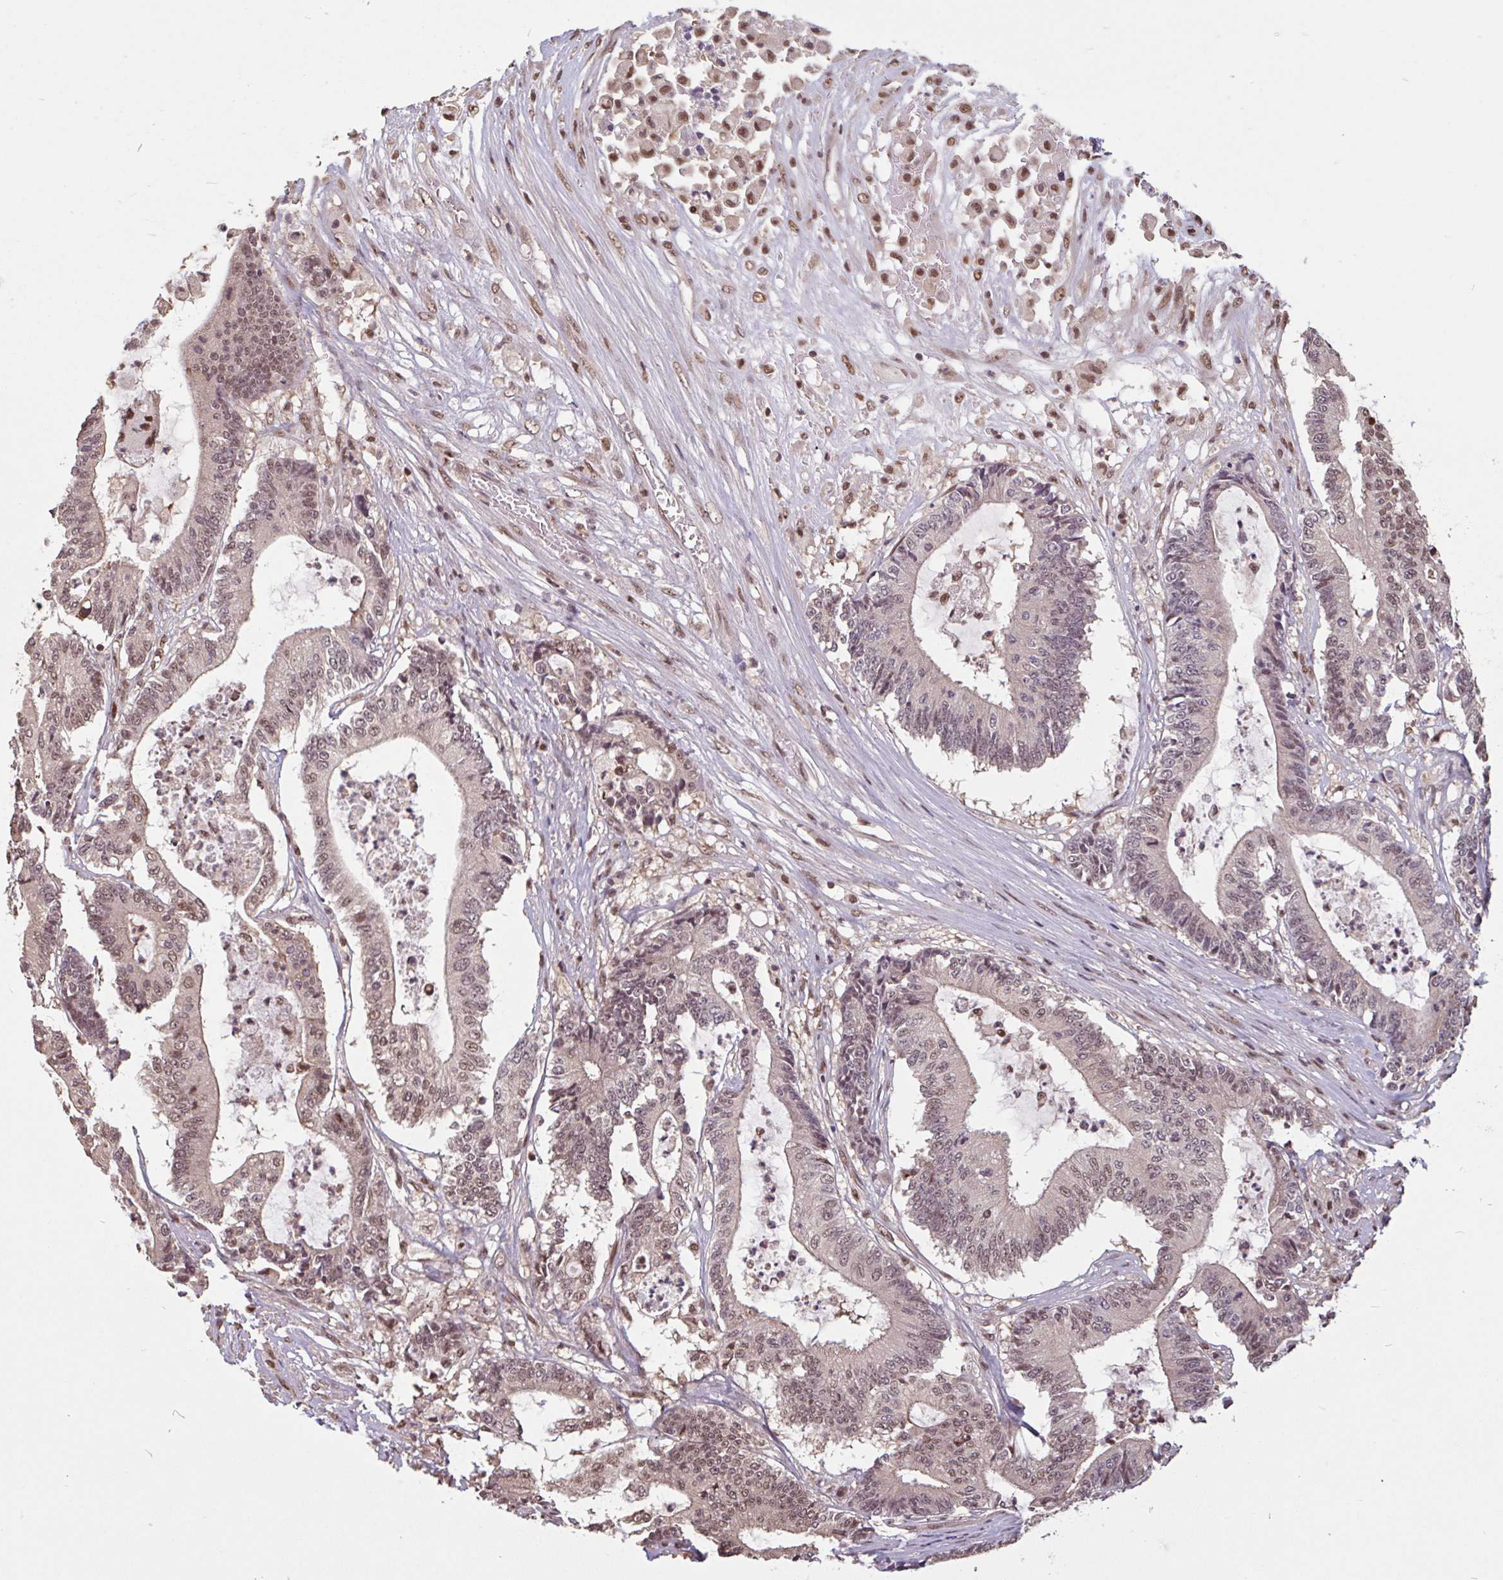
{"staining": {"intensity": "moderate", "quantity": ">75%", "location": "nuclear"}, "tissue": "colorectal cancer", "cell_type": "Tumor cells", "image_type": "cancer", "snomed": [{"axis": "morphology", "description": "Adenocarcinoma, NOS"}, {"axis": "topography", "description": "Colon"}], "caption": "IHC photomicrograph of neoplastic tissue: colorectal adenocarcinoma stained using immunohistochemistry (IHC) shows medium levels of moderate protein expression localized specifically in the nuclear of tumor cells, appearing as a nuclear brown color.", "gene": "DR1", "patient": {"sex": "female", "age": 84}}